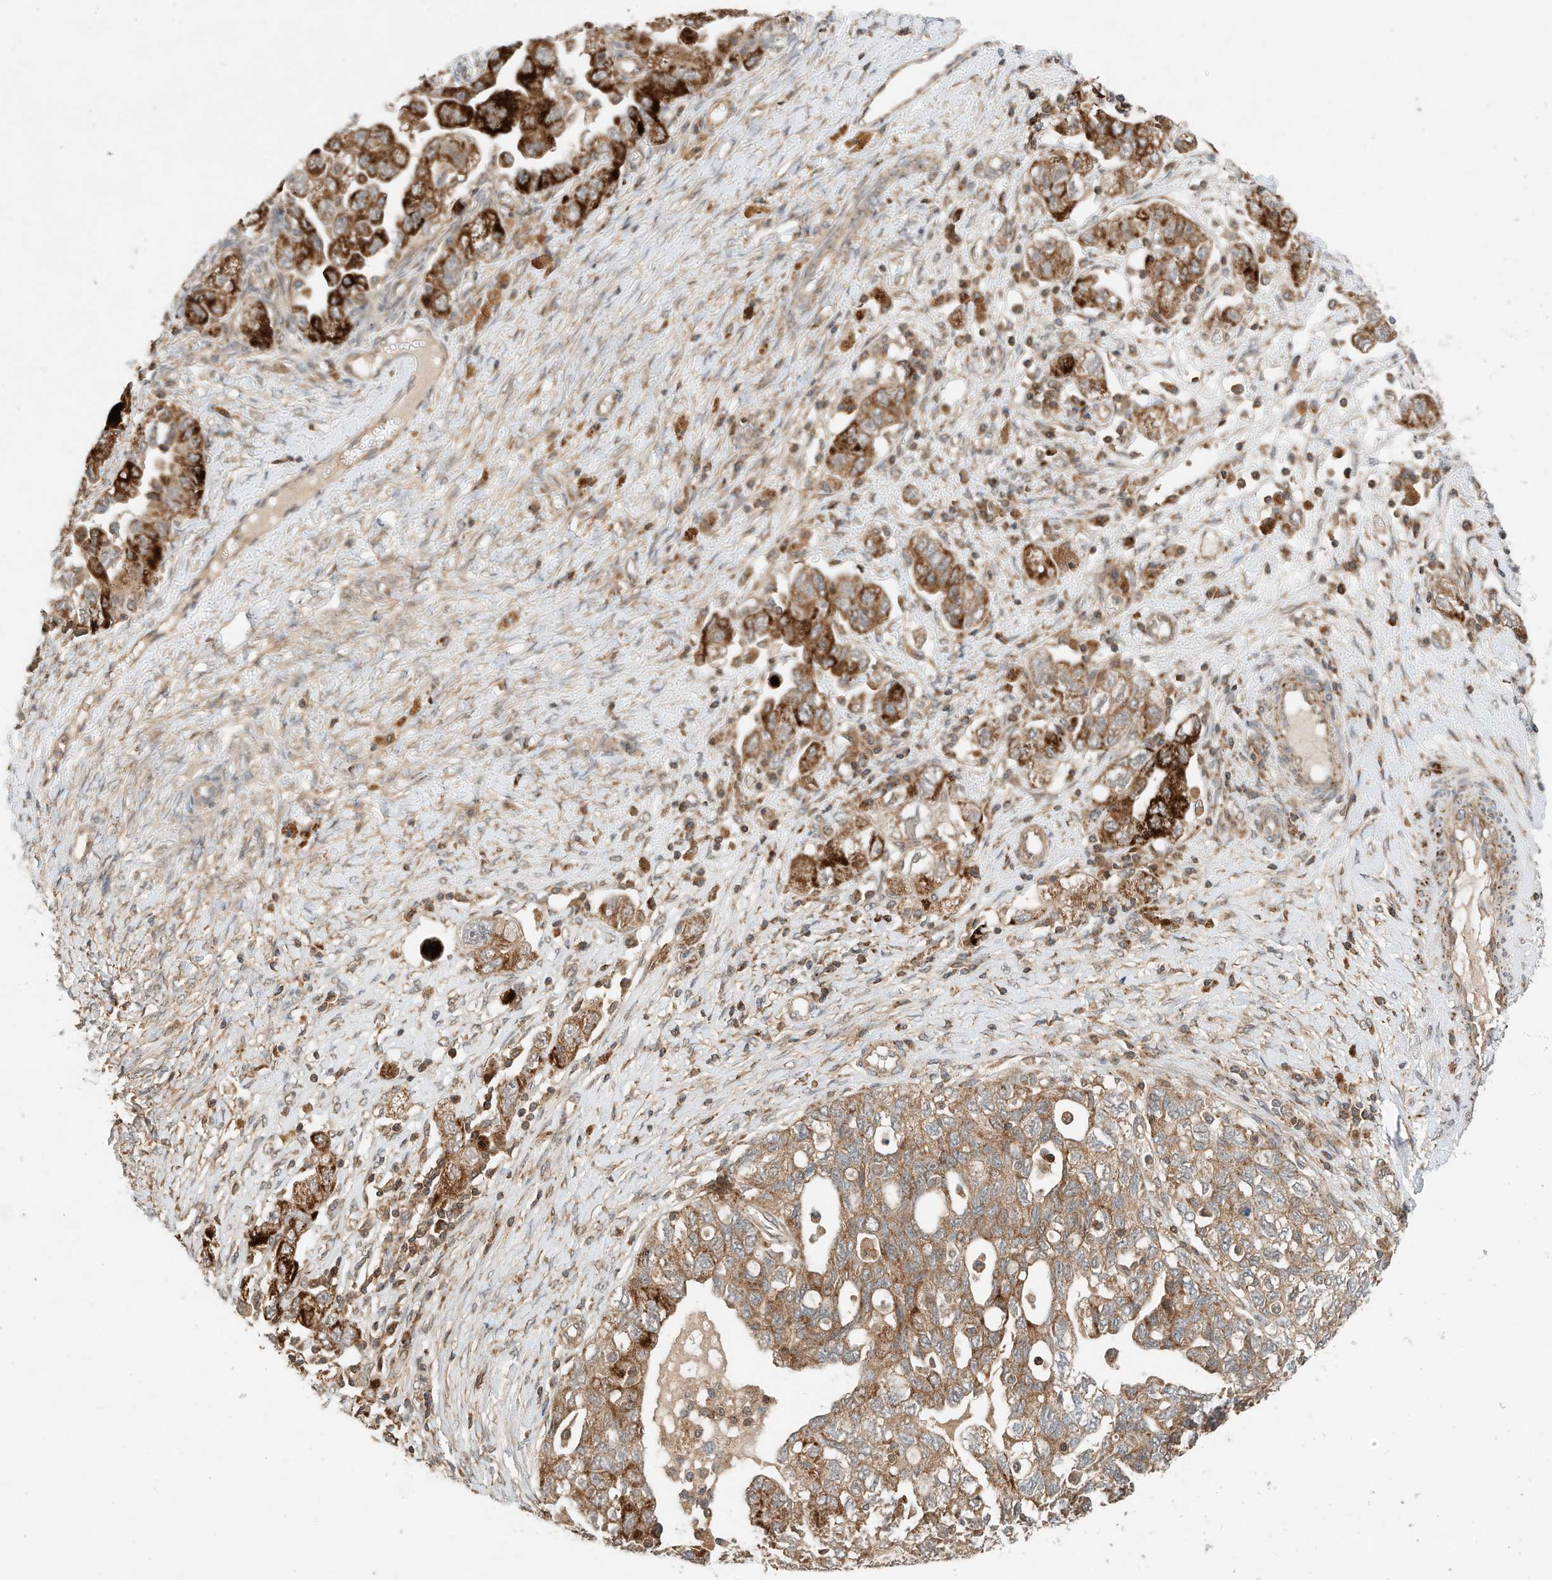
{"staining": {"intensity": "moderate", "quantity": ">75%", "location": "cytoplasmic/membranous"}, "tissue": "ovarian cancer", "cell_type": "Tumor cells", "image_type": "cancer", "snomed": [{"axis": "morphology", "description": "Carcinoma, NOS"}, {"axis": "morphology", "description": "Cystadenocarcinoma, serous, NOS"}, {"axis": "topography", "description": "Ovary"}], "caption": "Immunohistochemical staining of human ovarian carcinoma displays medium levels of moderate cytoplasmic/membranous staining in about >75% of tumor cells.", "gene": "CPAMD8", "patient": {"sex": "female", "age": 69}}